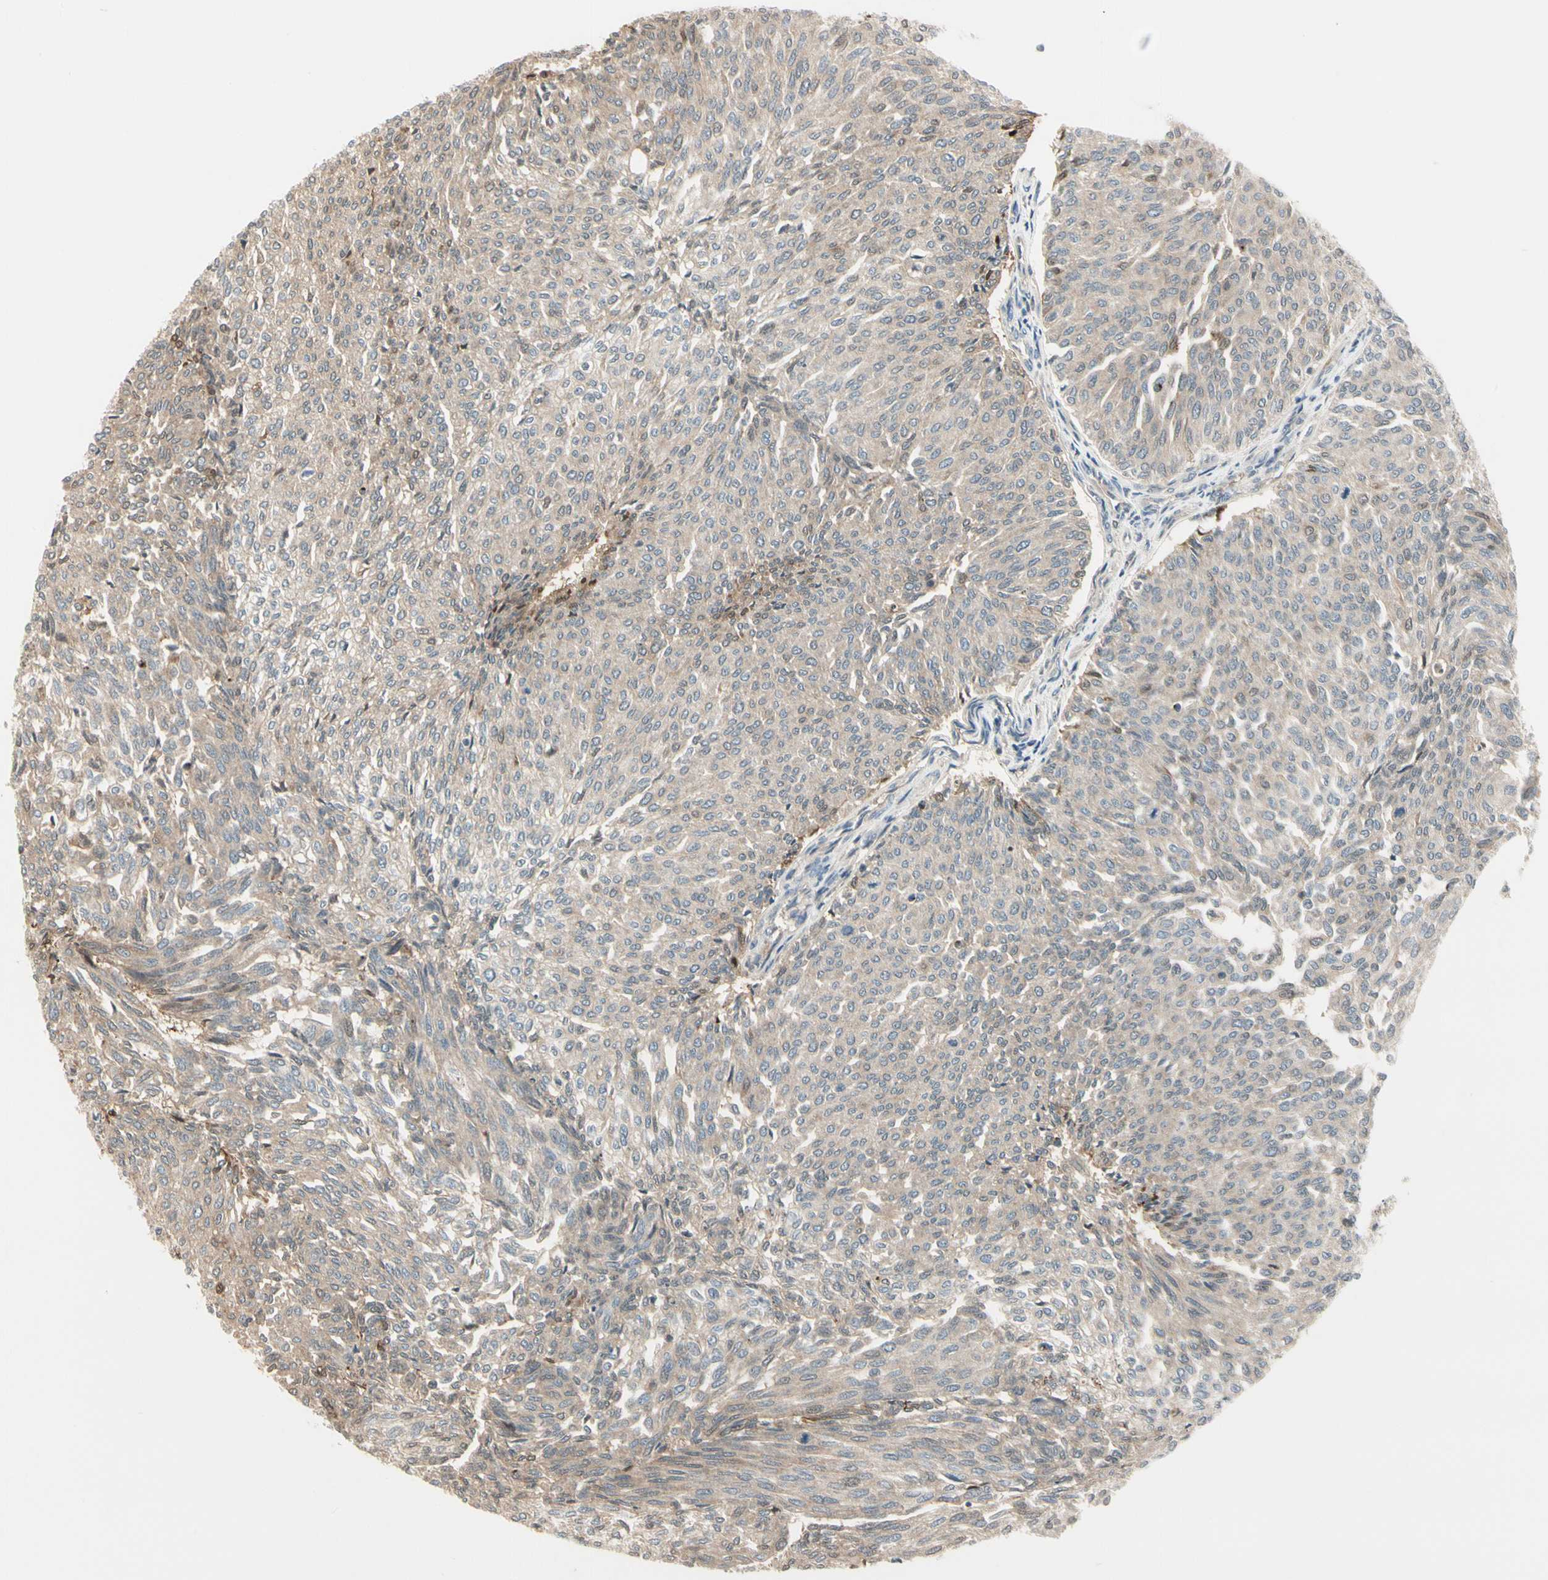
{"staining": {"intensity": "weak", "quantity": ">75%", "location": "cytoplasmic/membranous"}, "tissue": "urothelial cancer", "cell_type": "Tumor cells", "image_type": "cancer", "snomed": [{"axis": "morphology", "description": "Urothelial carcinoma, Low grade"}, {"axis": "topography", "description": "Urinary bladder"}], "caption": "The histopathology image displays a brown stain indicating the presence of a protein in the cytoplasmic/membranous of tumor cells in low-grade urothelial carcinoma. The protein is shown in brown color, while the nuclei are stained blue.", "gene": "EVC", "patient": {"sex": "female", "age": 79}}